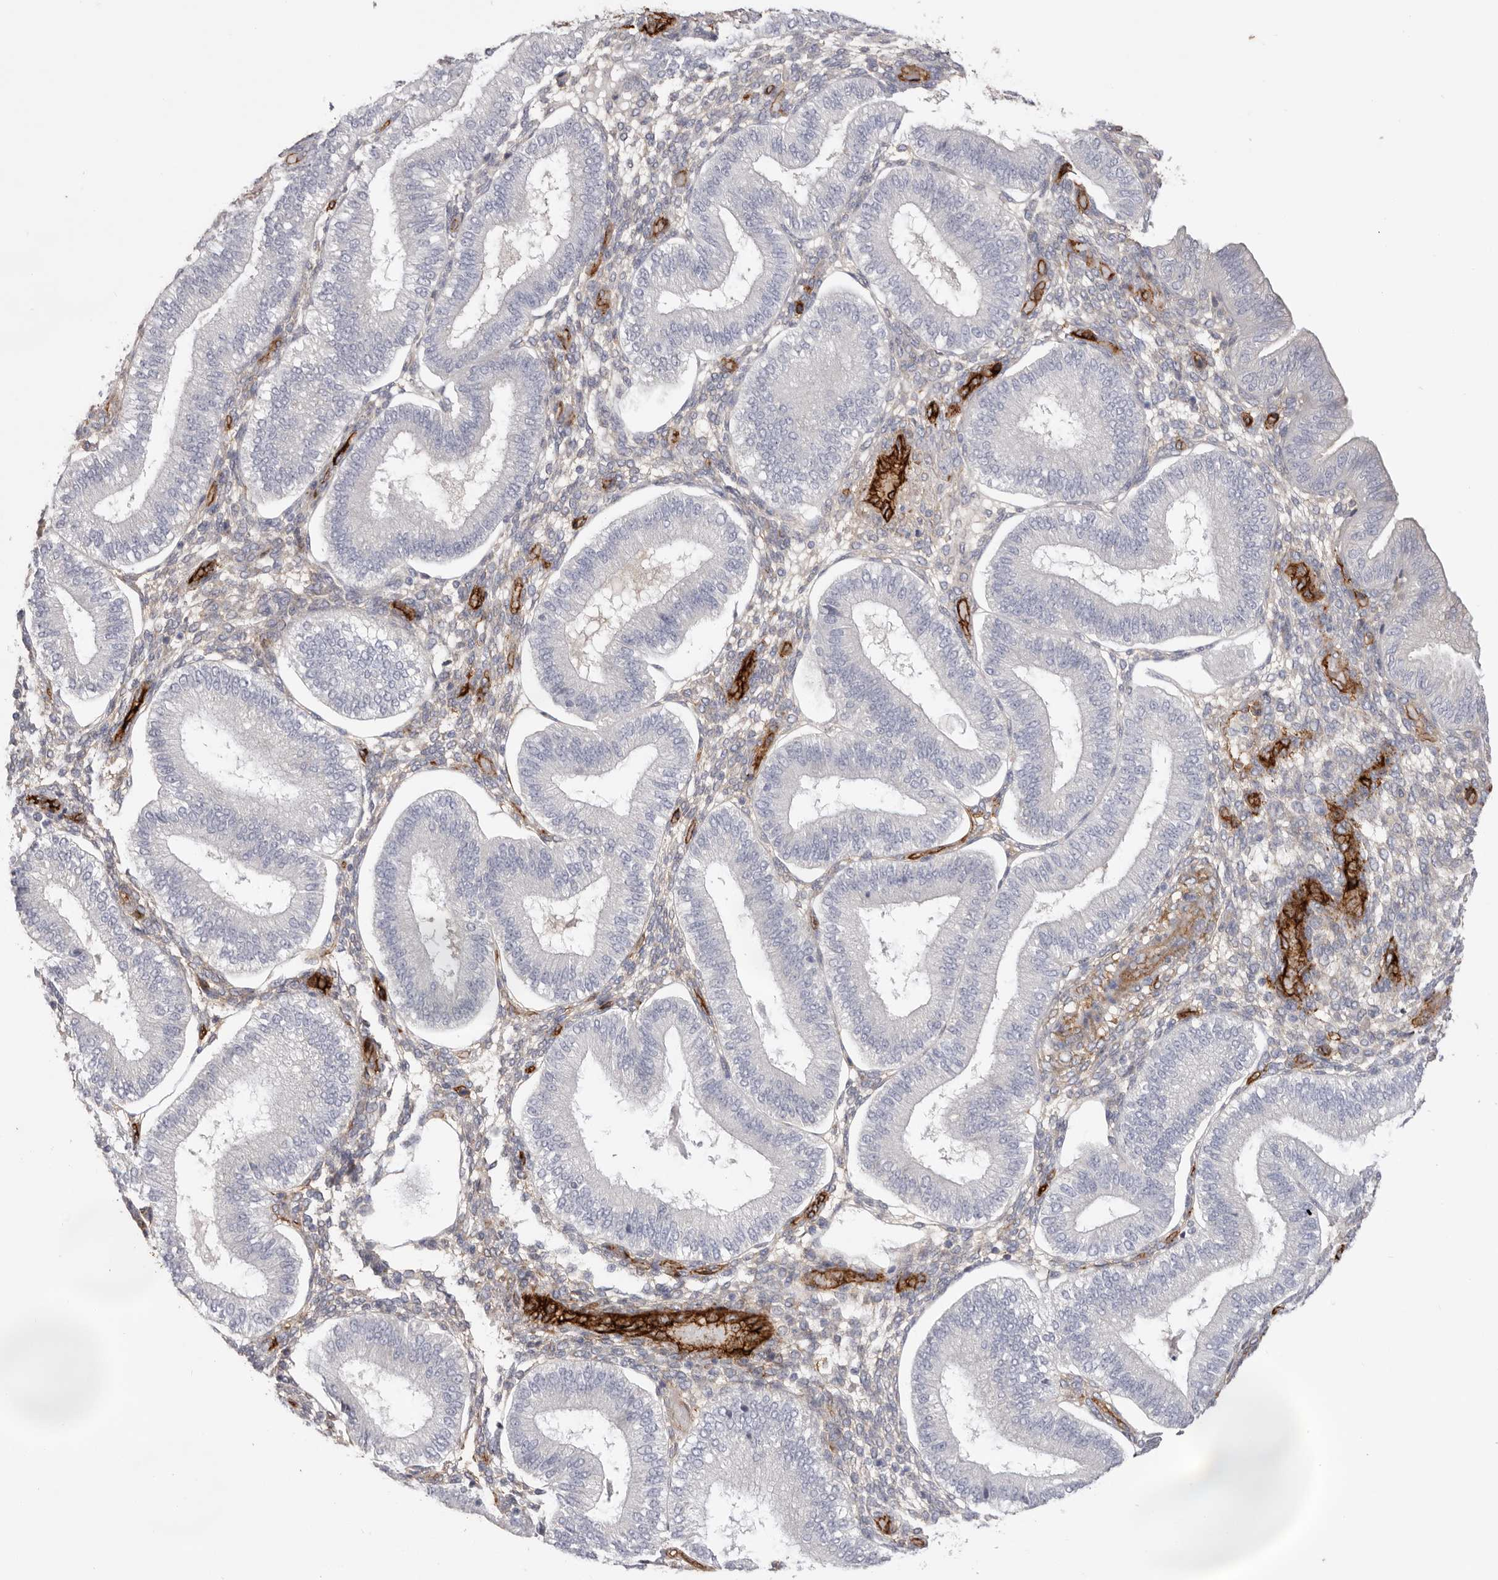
{"staining": {"intensity": "negative", "quantity": "none", "location": "none"}, "tissue": "endometrium", "cell_type": "Cells in endometrial stroma", "image_type": "normal", "snomed": [{"axis": "morphology", "description": "Normal tissue, NOS"}, {"axis": "topography", "description": "Endometrium"}], "caption": "This image is of benign endometrium stained with immunohistochemistry (IHC) to label a protein in brown with the nuclei are counter-stained blue. There is no expression in cells in endometrial stroma. Nuclei are stained in blue.", "gene": "LRRC66", "patient": {"sex": "female", "age": 39}}